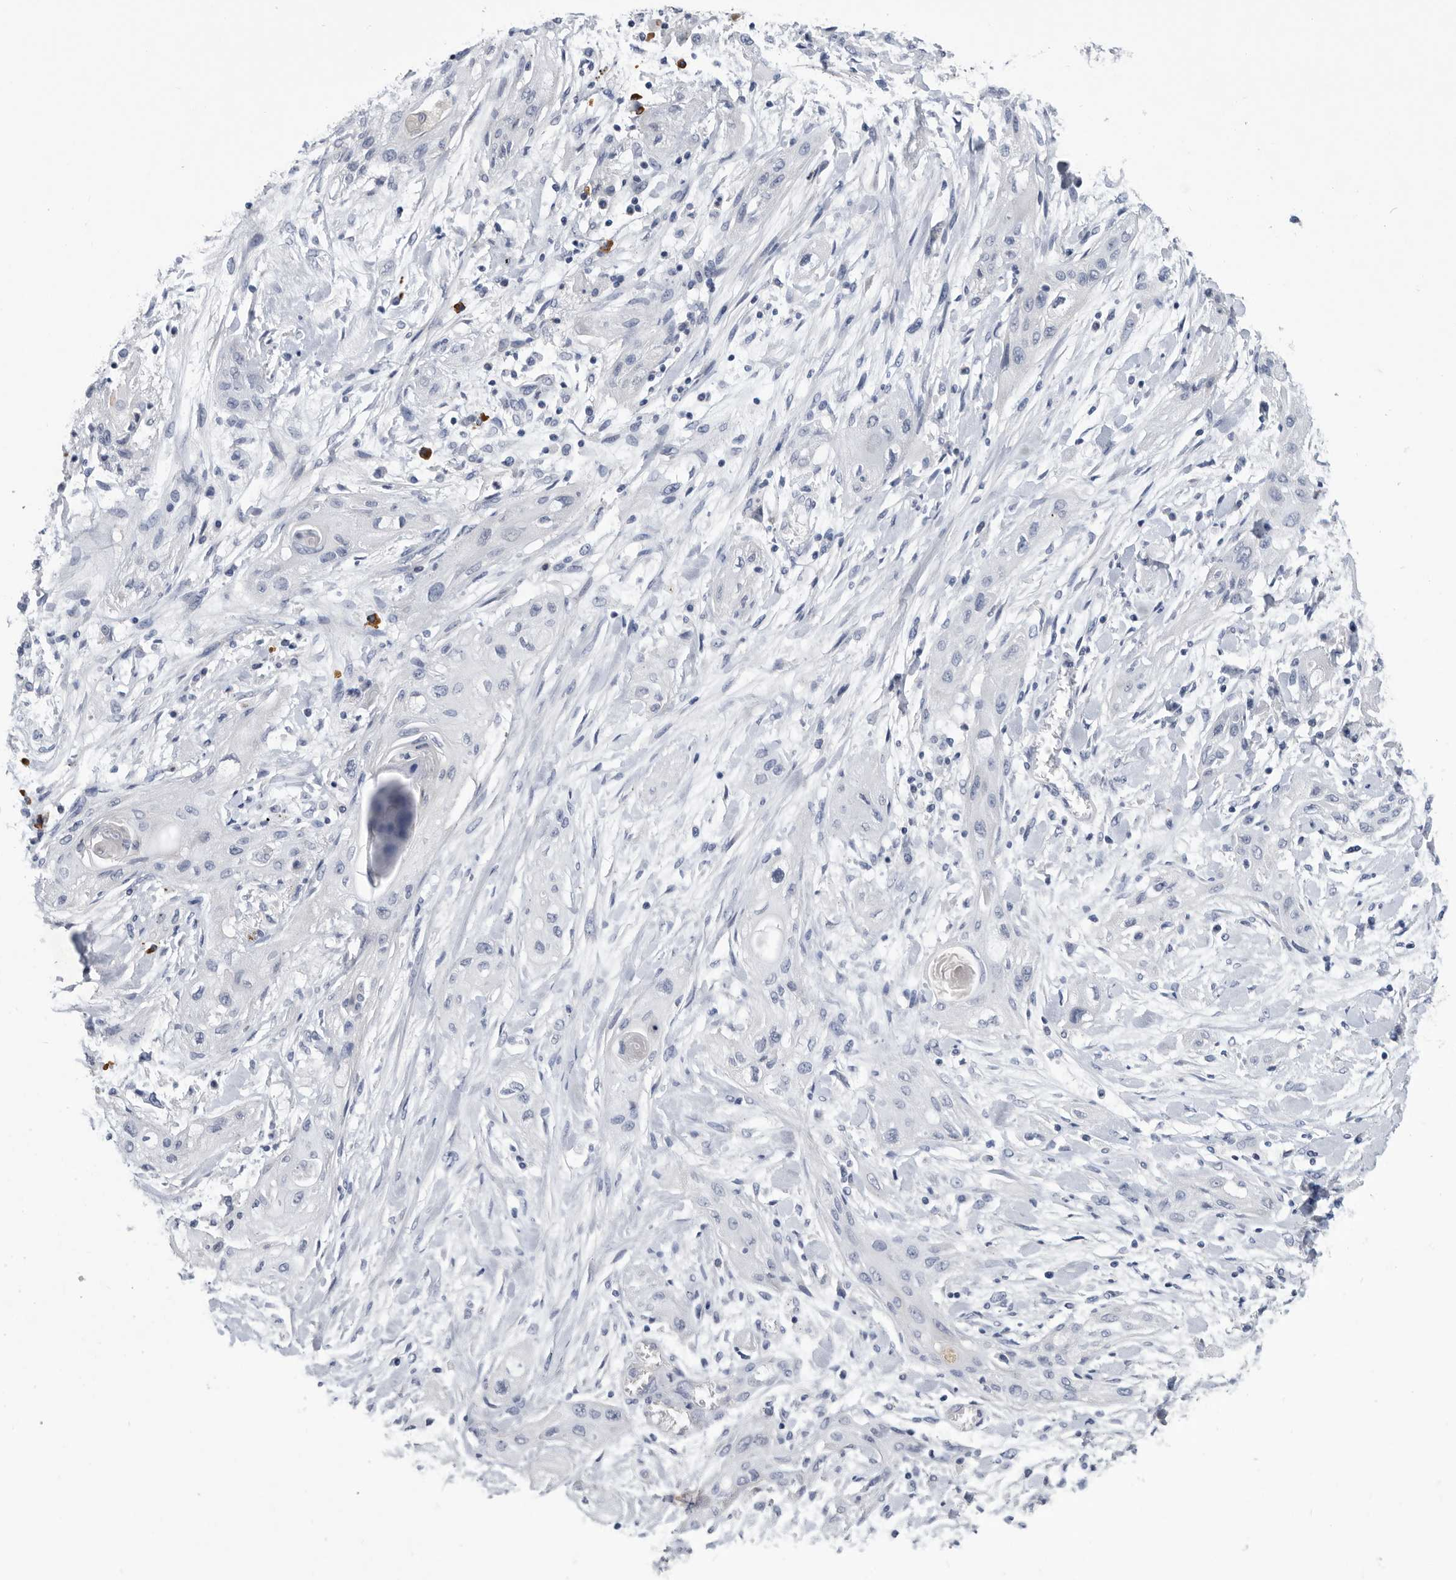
{"staining": {"intensity": "negative", "quantity": "none", "location": "none"}, "tissue": "lung cancer", "cell_type": "Tumor cells", "image_type": "cancer", "snomed": [{"axis": "morphology", "description": "Squamous cell carcinoma, NOS"}, {"axis": "topography", "description": "Lung"}], "caption": "Immunohistochemistry micrograph of lung cancer (squamous cell carcinoma) stained for a protein (brown), which demonstrates no staining in tumor cells. (IHC, brightfield microscopy, high magnification).", "gene": "BTBD6", "patient": {"sex": "female", "age": 47}}